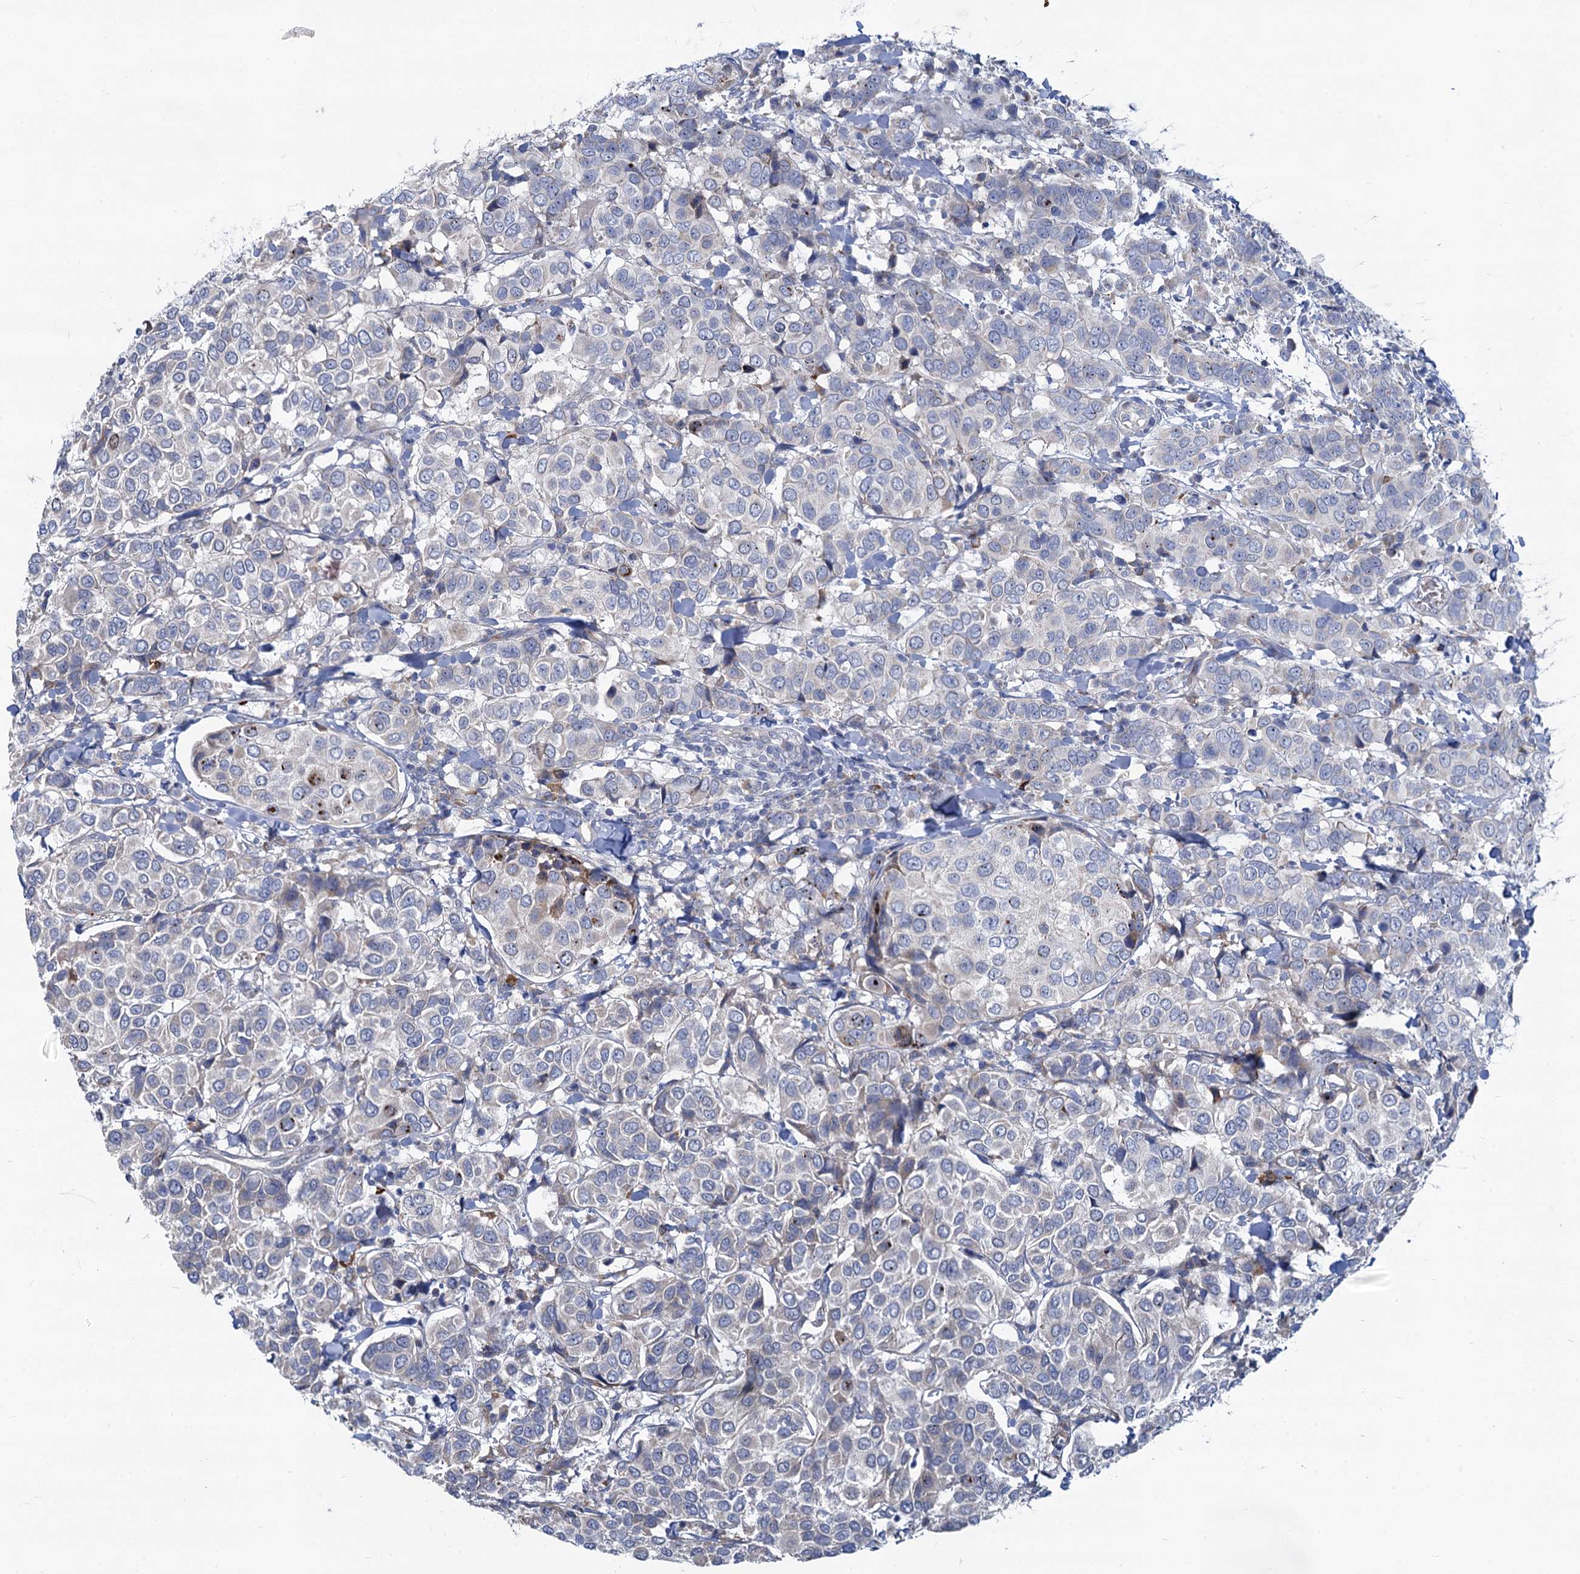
{"staining": {"intensity": "negative", "quantity": "none", "location": "none"}, "tissue": "breast cancer", "cell_type": "Tumor cells", "image_type": "cancer", "snomed": [{"axis": "morphology", "description": "Duct carcinoma"}, {"axis": "topography", "description": "Breast"}], "caption": "Tumor cells show no significant expression in breast cancer (infiltrating ductal carcinoma).", "gene": "PRSS35", "patient": {"sex": "female", "age": 55}}